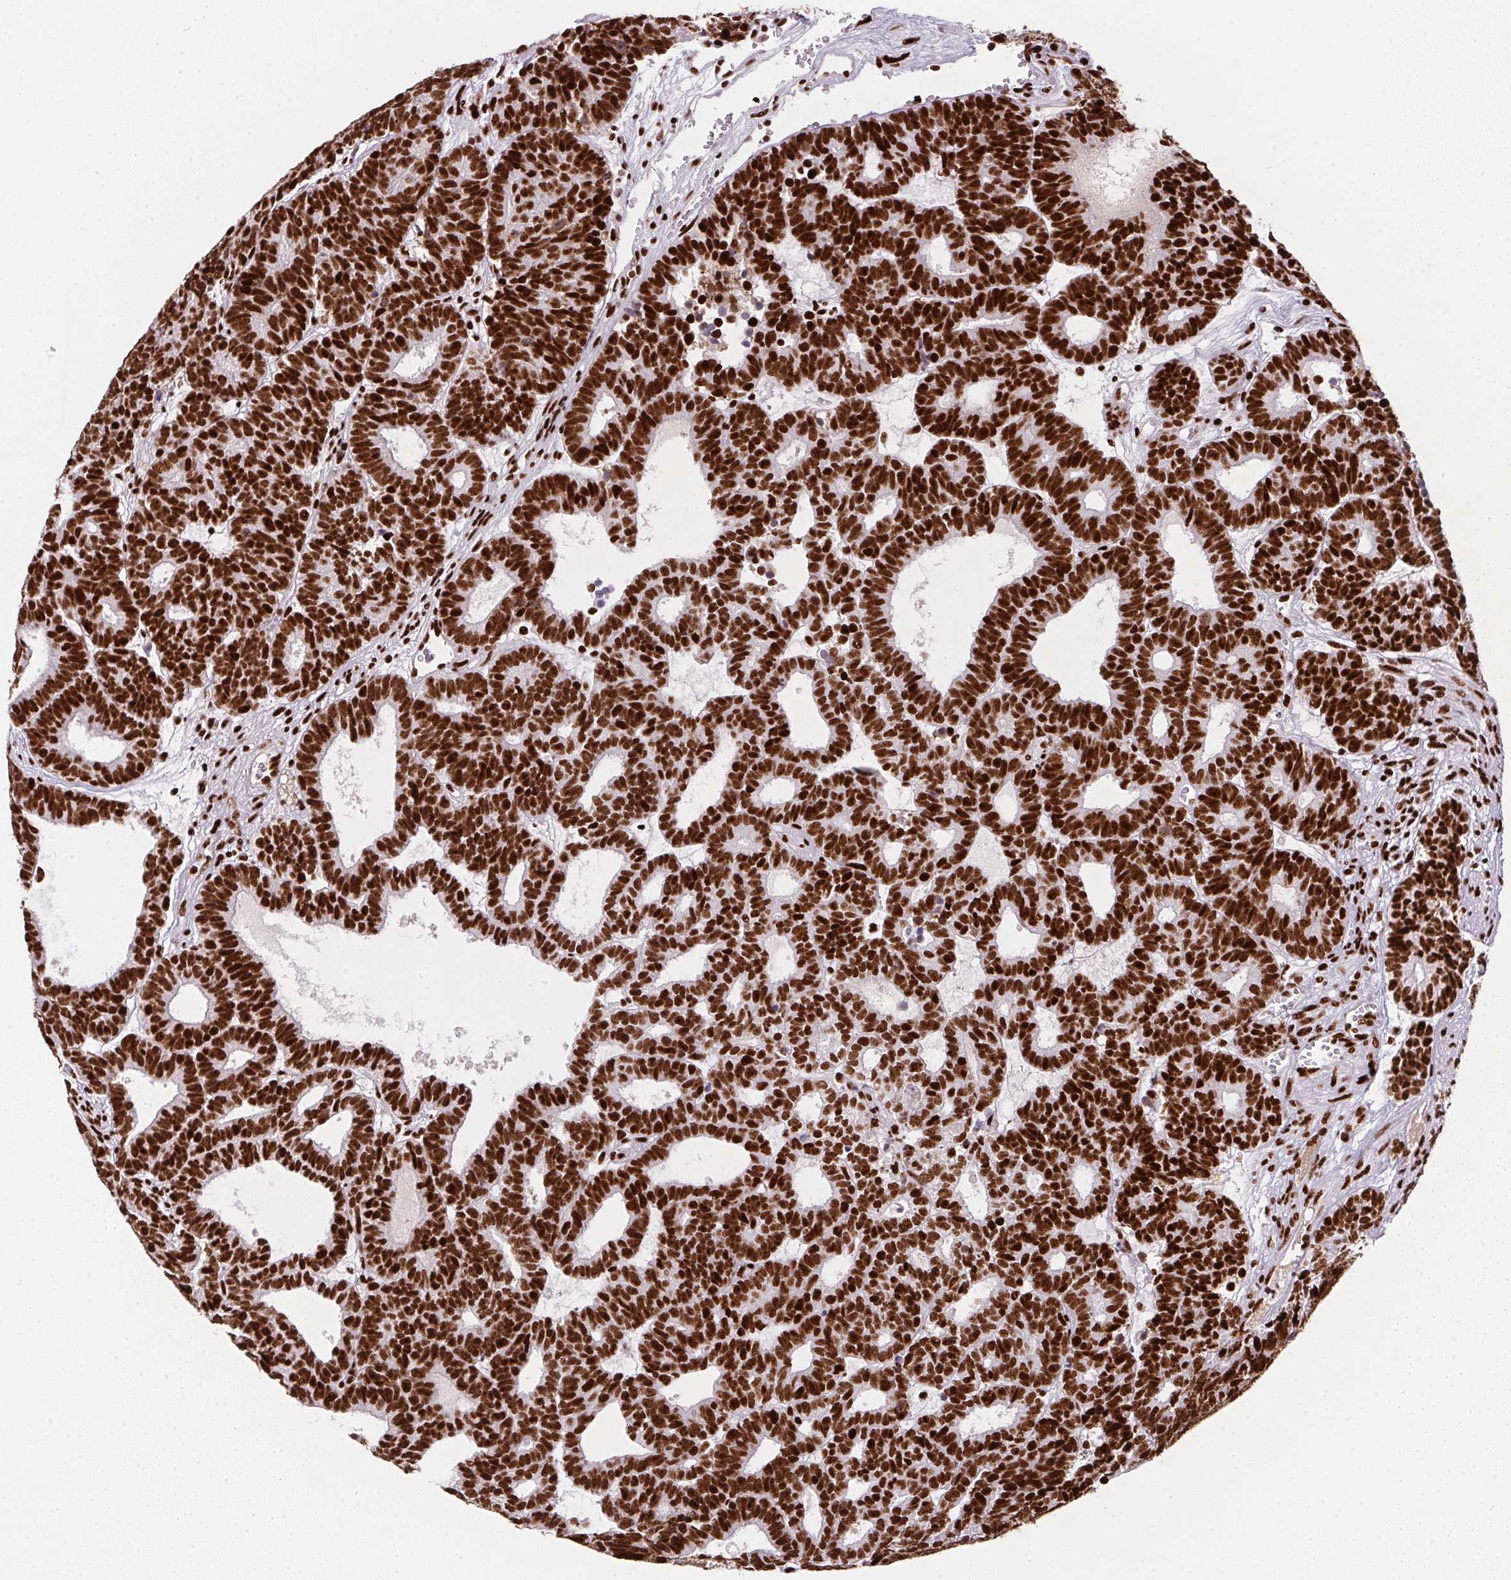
{"staining": {"intensity": "strong", "quantity": ">75%", "location": "nuclear"}, "tissue": "head and neck cancer", "cell_type": "Tumor cells", "image_type": "cancer", "snomed": [{"axis": "morphology", "description": "Adenocarcinoma, NOS"}, {"axis": "topography", "description": "Head-Neck"}], "caption": "Head and neck cancer (adenocarcinoma) stained with a brown dye exhibits strong nuclear positive expression in approximately >75% of tumor cells.", "gene": "PAGE3", "patient": {"sex": "female", "age": 81}}